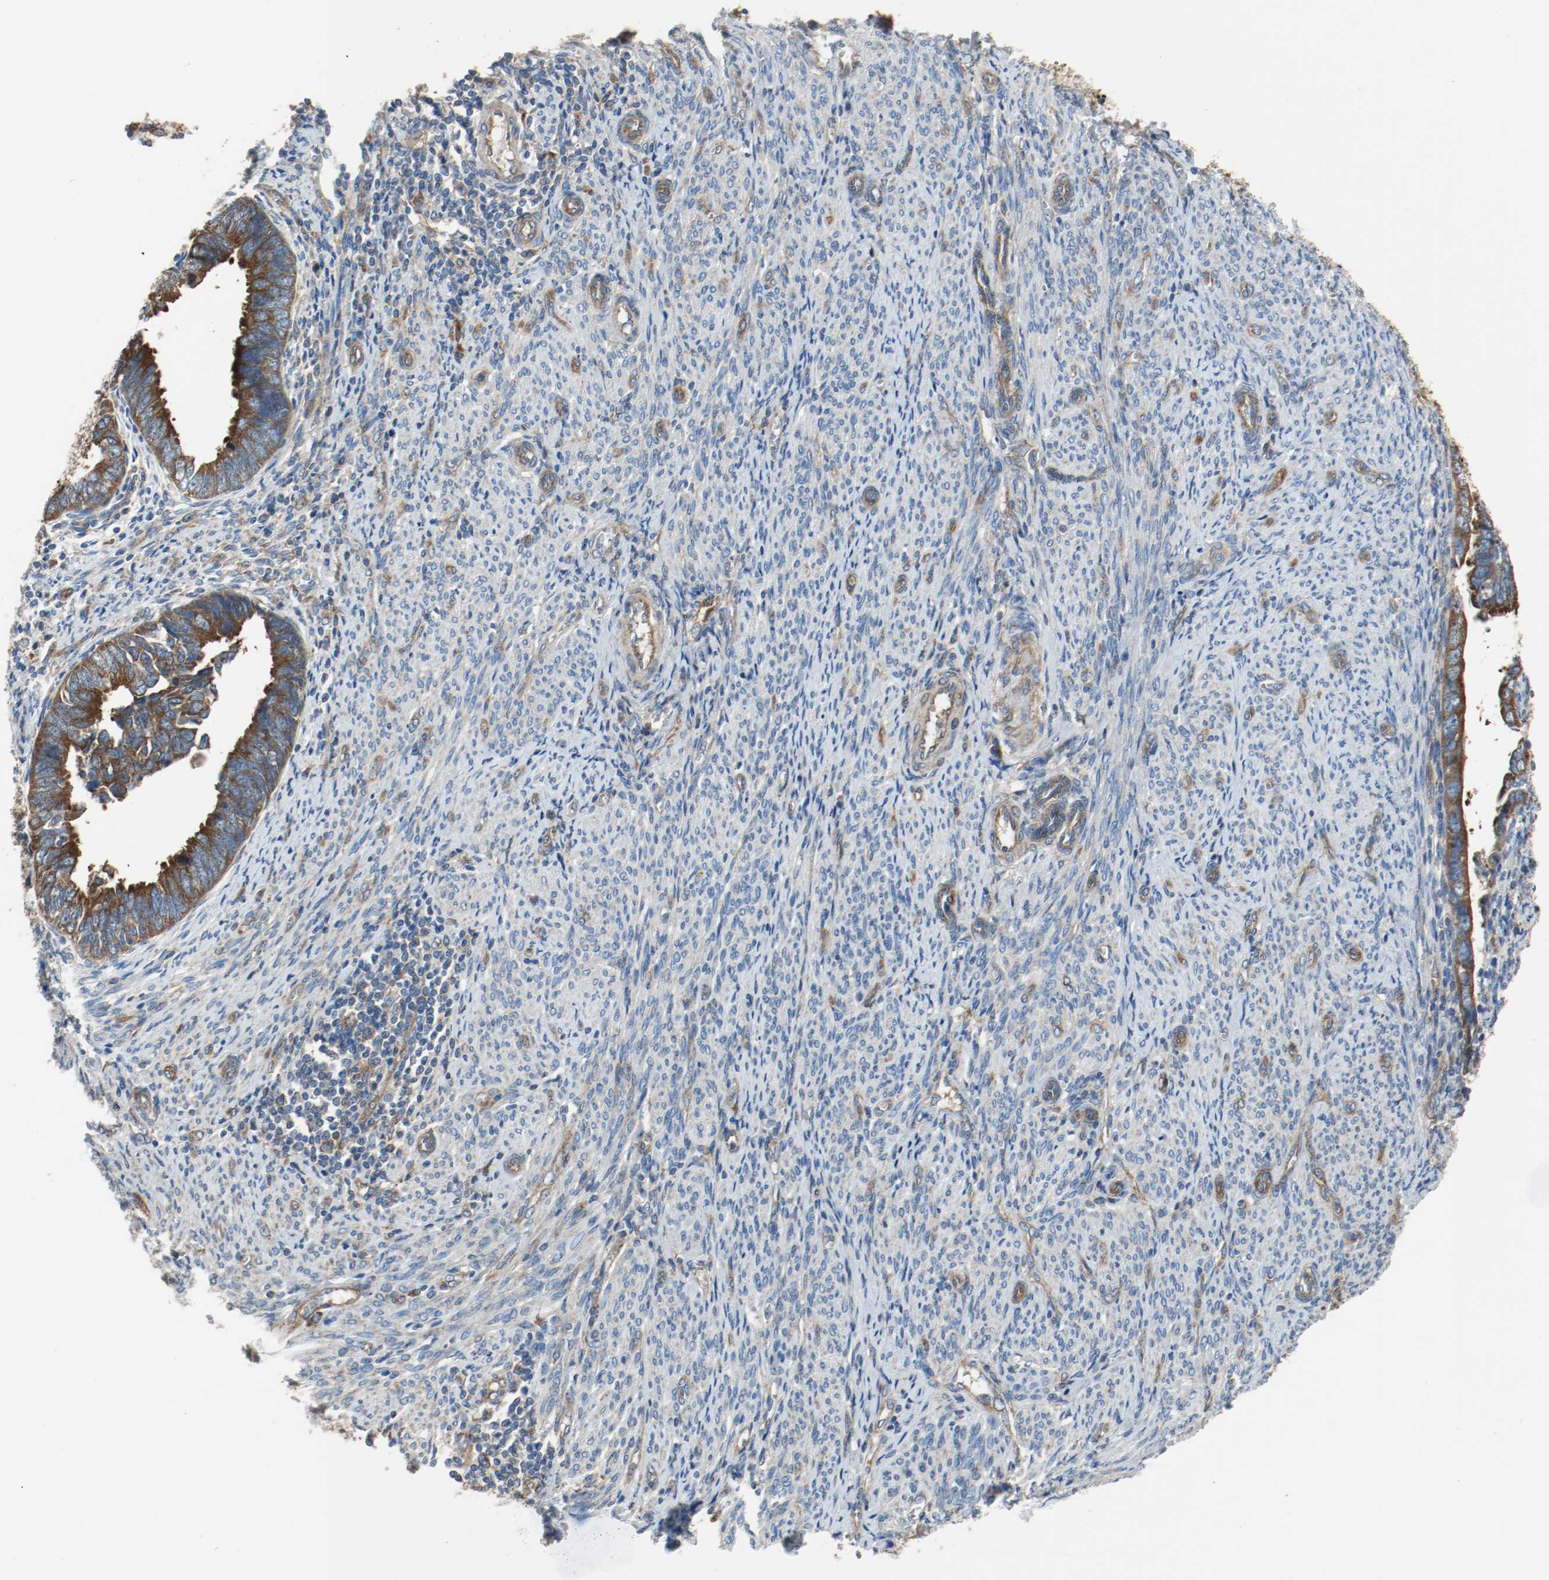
{"staining": {"intensity": "strong", "quantity": ">75%", "location": "cytoplasmic/membranous"}, "tissue": "endometrial cancer", "cell_type": "Tumor cells", "image_type": "cancer", "snomed": [{"axis": "morphology", "description": "Adenocarcinoma, NOS"}, {"axis": "topography", "description": "Endometrium"}], "caption": "Protein analysis of endometrial adenocarcinoma tissue exhibits strong cytoplasmic/membranous staining in approximately >75% of tumor cells. The protein is stained brown, and the nuclei are stained in blue (DAB IHC with brightfield microscopy, high magnification).", "gene": "TUBA3D", "patient": {"sex": "female", "age": 75}}